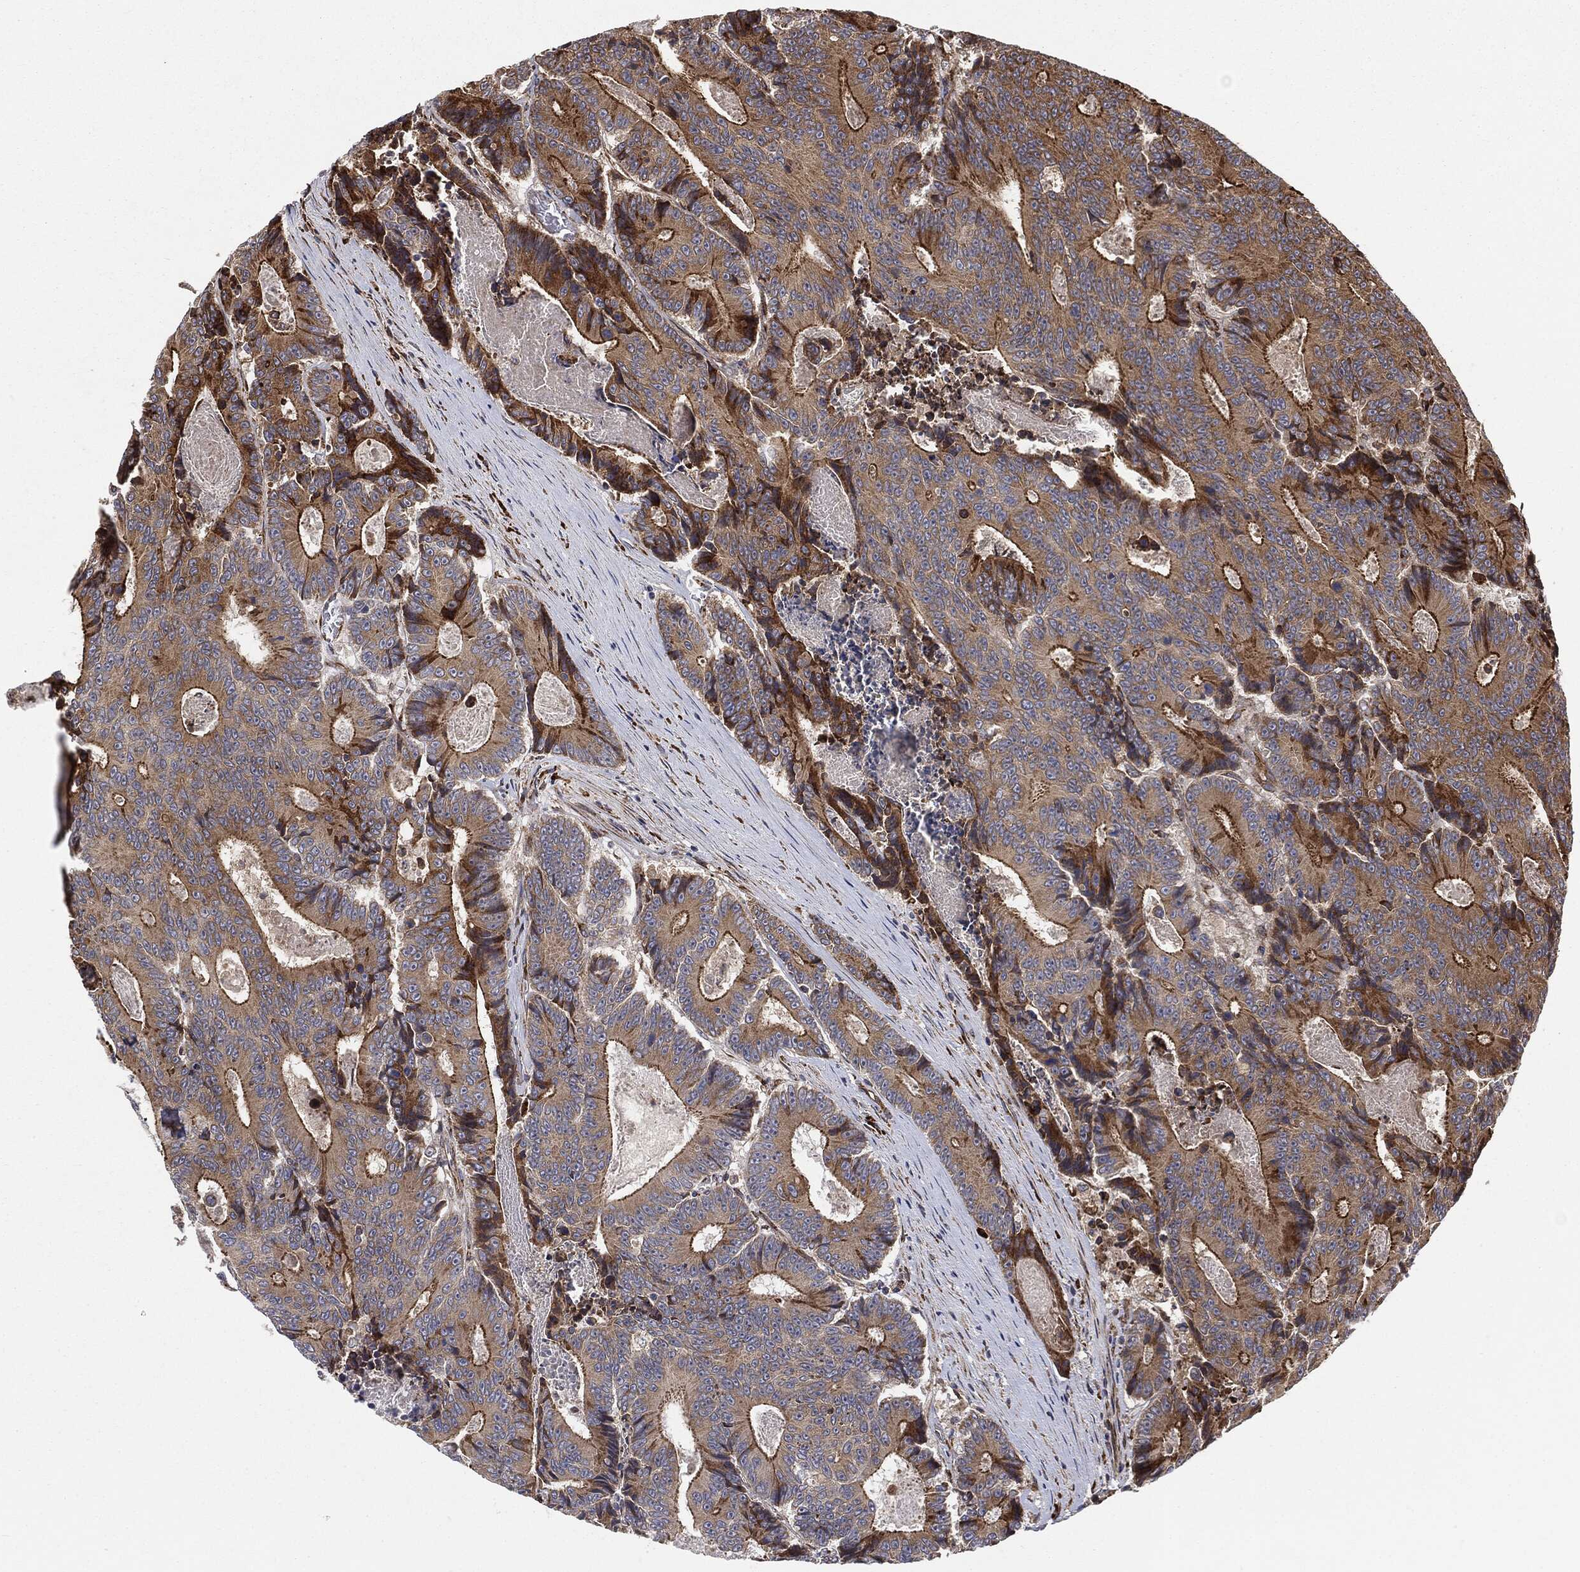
{"staining": {"intensity": "moderate", "quantity": ">75%", "location": "cytoplasmic/membranous"}, "tissue": "colorectal cancer", "cell_type": "Tumor cells", "image_type": "cancer", "snomed": [{"axis": "morphology", "description": "Adenocarcinoma, NOS"}, {"axis": "topography", "description": "Colon"}], "caption": "A high-resolution image shows IHC staining of colorectal adenocarcinoma, which shows moderate cytoplasmic/membranous expression in about >75% of tumor cells.", "gene": "CYLD", "patient": {"sex": "male", "age": 83}}